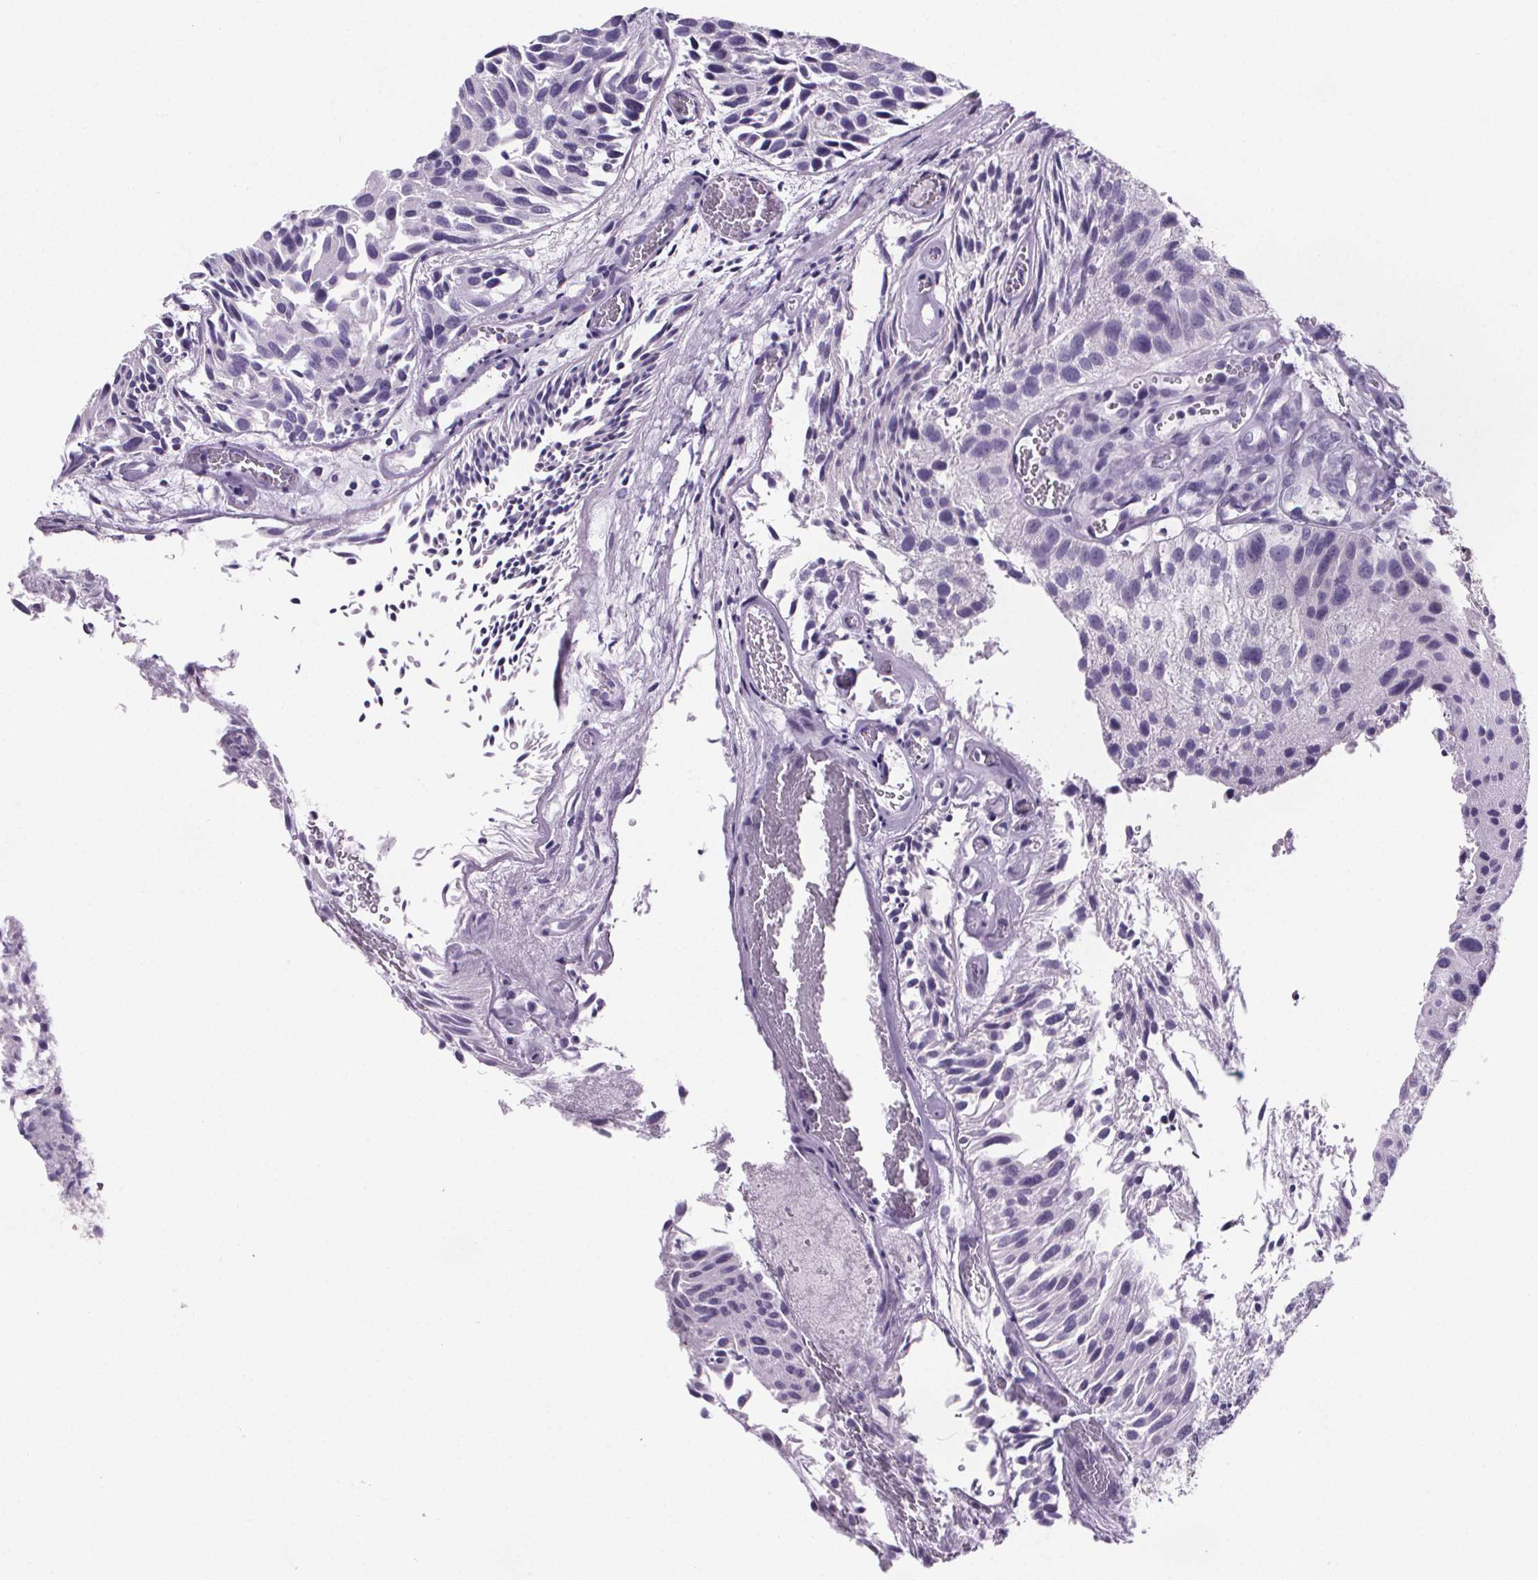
{"staining": {"intensity": "negative", "quantity": "none", "location": "none"}, "tissue": "urothelial cancer", "cell_type": "Tumor cells", "image_type": "cancer", "snomed": [{"axis": "morphology", "description": "Urothelial carcinoma, Low grade"}, {"axis": "topography", "description": "Urinary bladder"}], "caption": "There is no significant staining in tumor cells of urothelial cancer. (DAB IHC with hematoxylin counter stain).", "gene": "CUBN", "patient": {"sex": "female", "age": 87}}